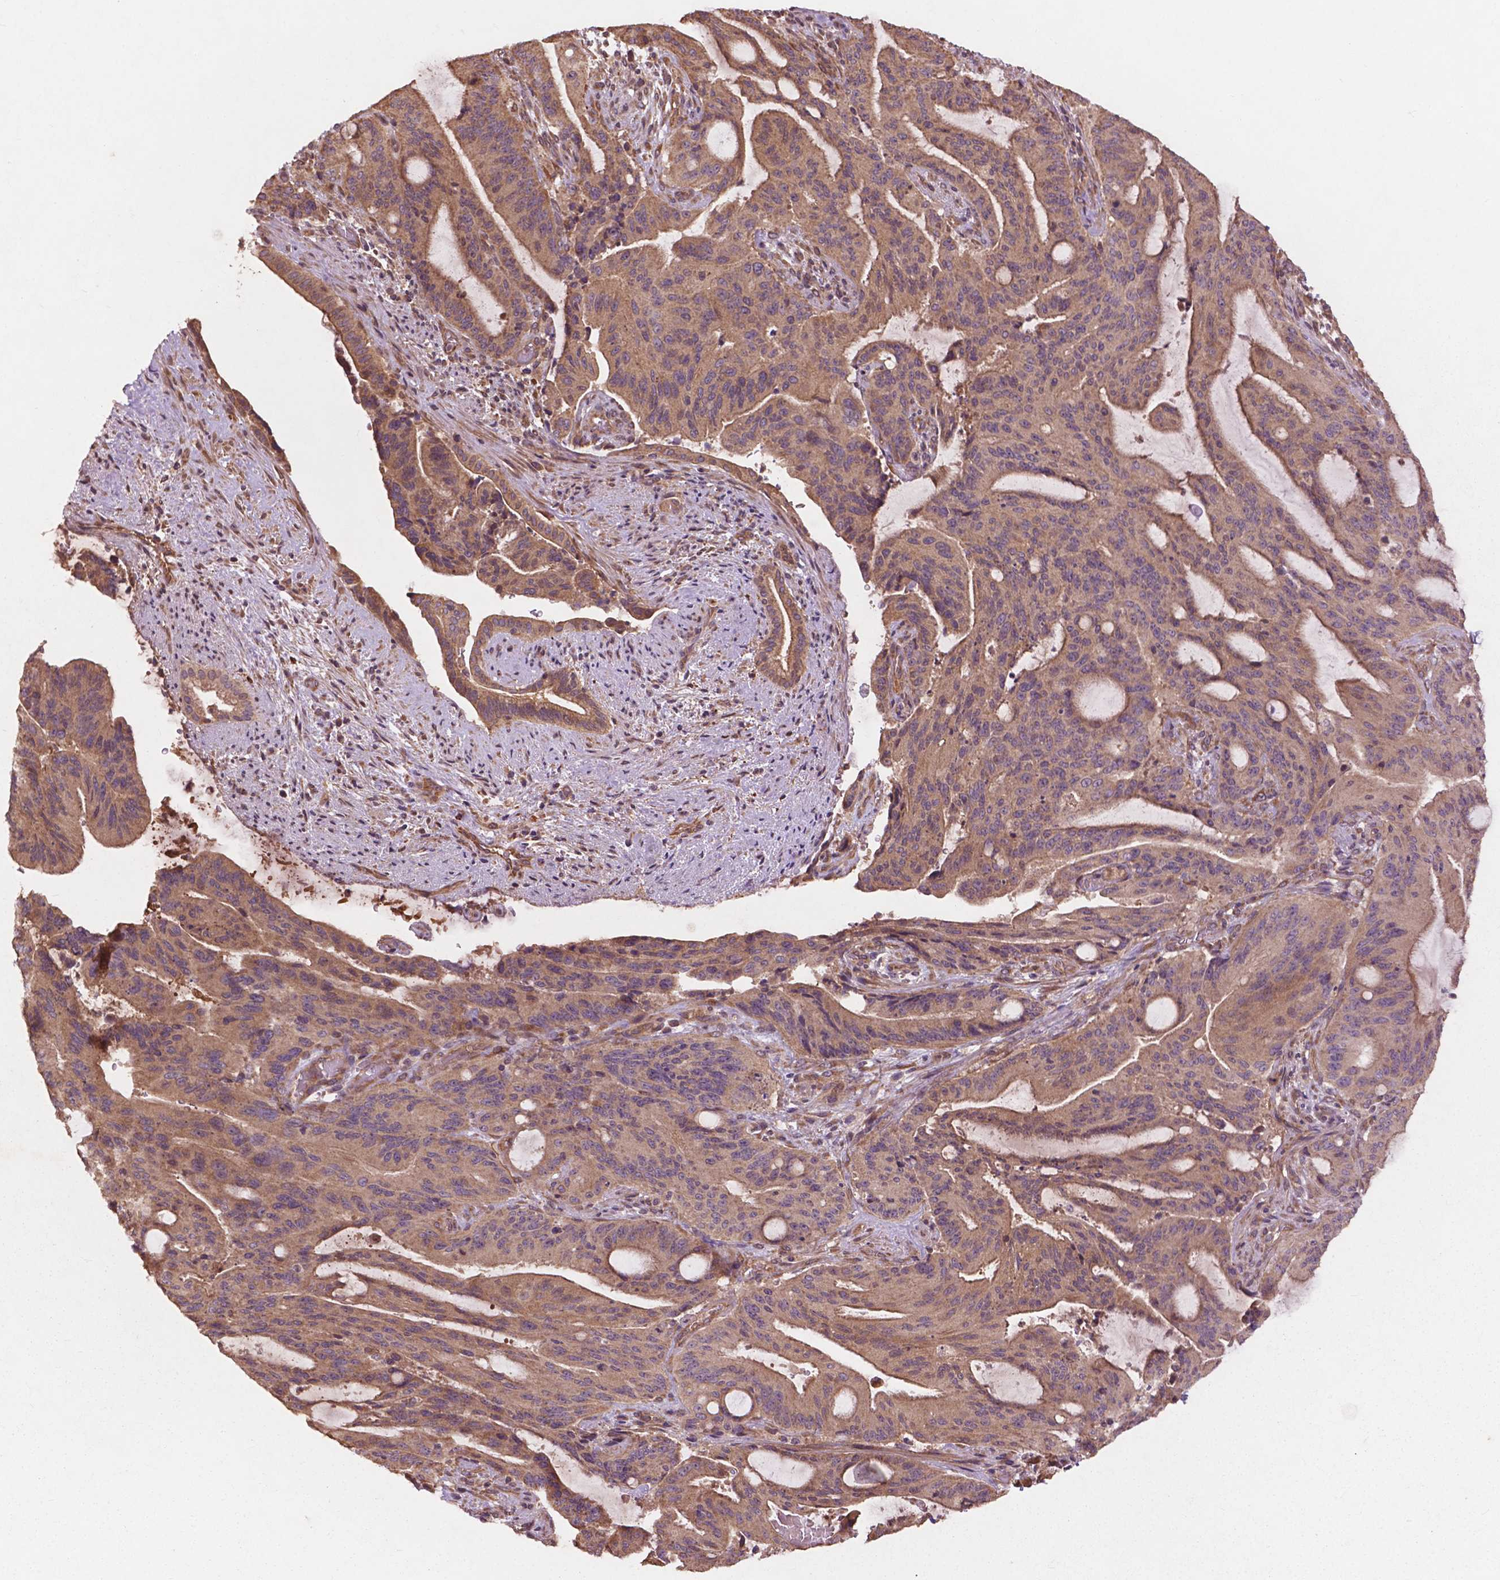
{"staining": {"intensity": "moderate", "quantity": ">75%", "location": "cytoplasmic/membranous"}, "tissue": "liver cancer", "cell_type": "Tumor cells", "image_type": "cancer", "snomed": [{"axis": "morphology", "description": "Cholangiocarcinoma"}, {"axis": "topography", "description": "Liver"}], "caption": "Immunohistochemistry (IHC) of human liver cancer (cholangiocarcinoma) displays medium levels of moderate cytoplasmic/membranous staining in approximately >75% of tumor cells. Using DAB (brown) and hematoxylin (blue) stains, captured at high magnification using brightfield microscopy.", "gene": "CDC42BPA", "patient": {"sex": "female", "age": 73}}